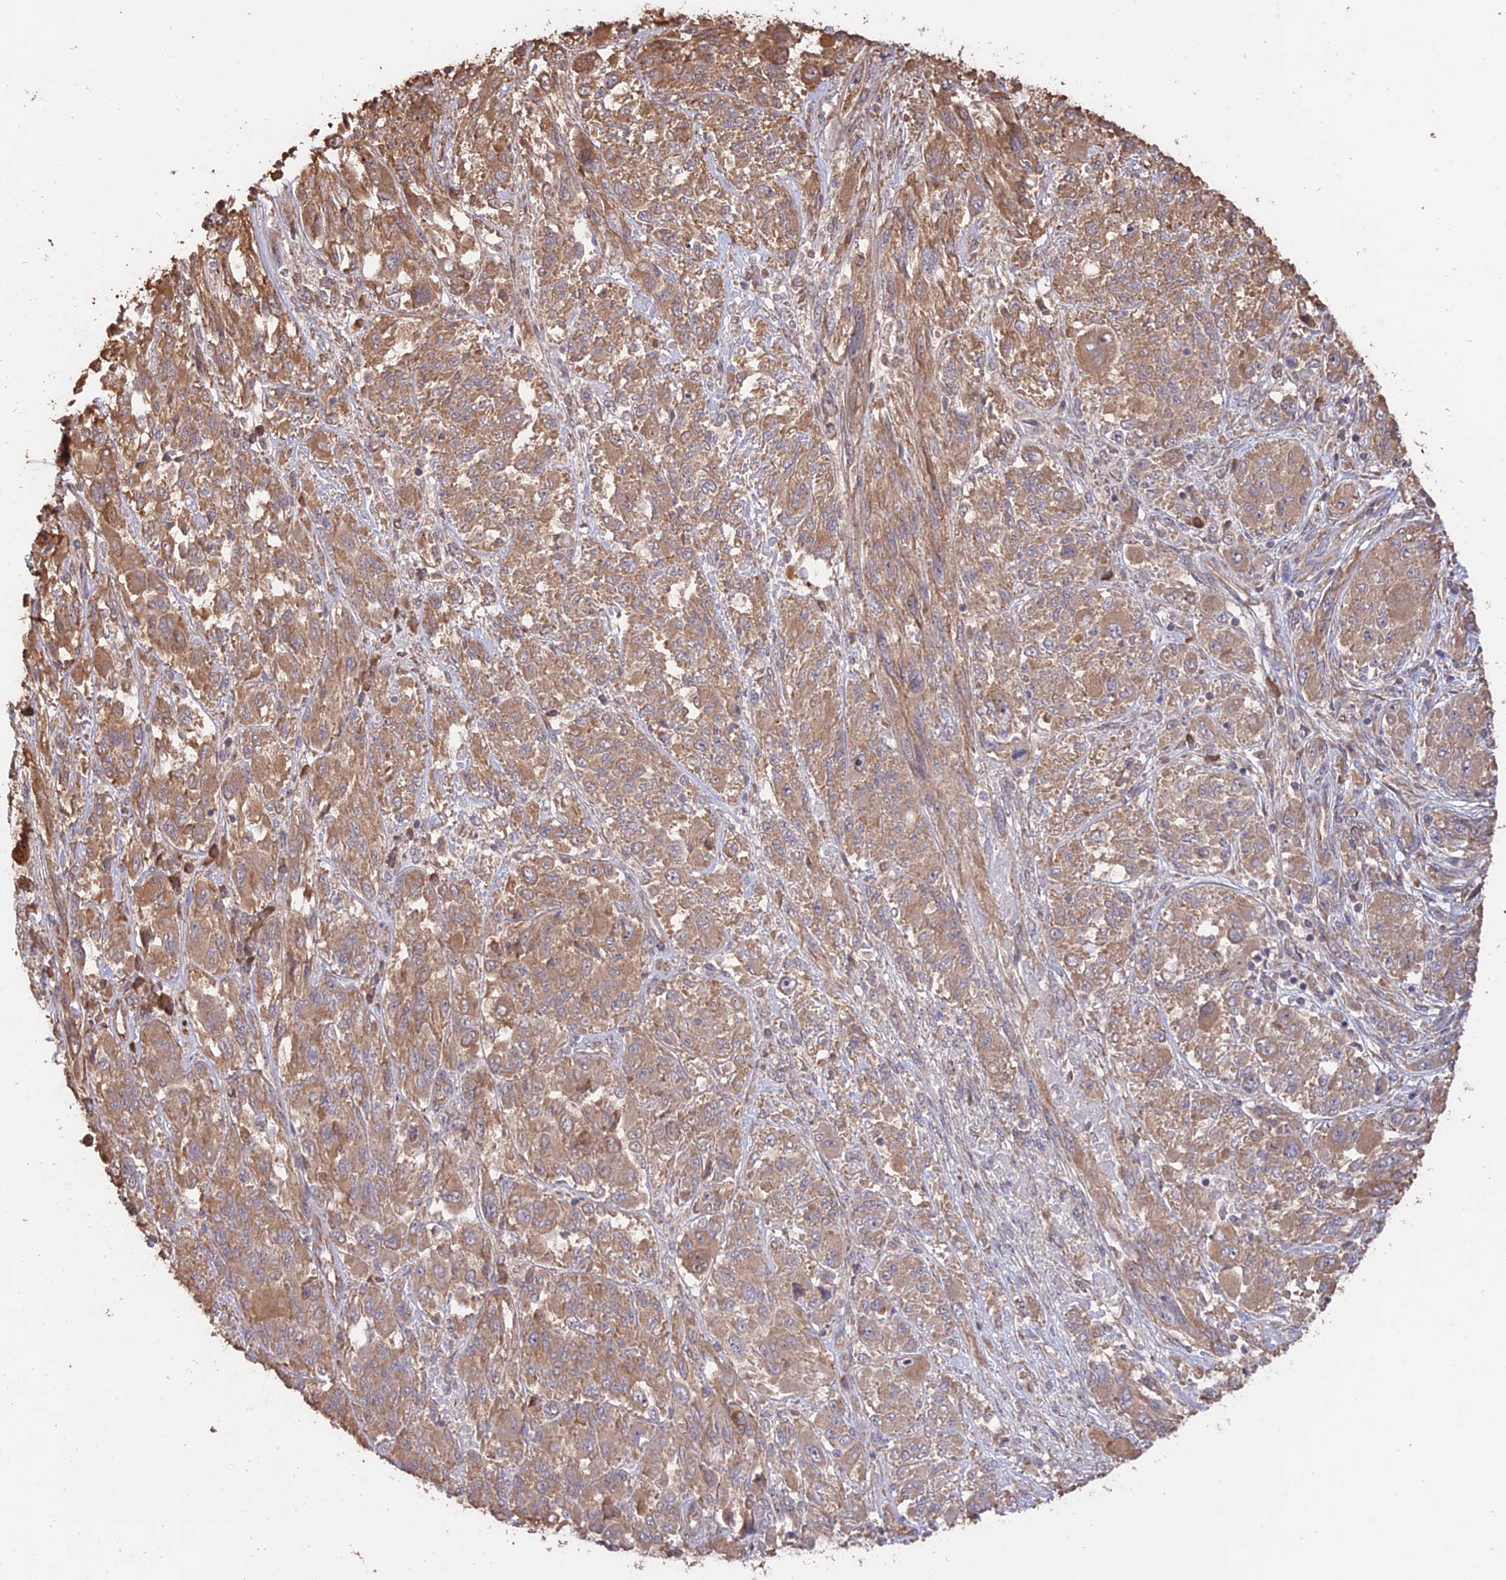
{"staining": {"intensity": "moderate", "quantity": "25%-75%", "location": "cytoplasmic/membranous"}, "tissue": "melanoma", "cell_type": "Tumor cells", "image_type": "cancer", "snomed": [{"axis": "morphology", "description": "Malignant melanoma, NOS"}, {"axis": "topography", "description": "Skin"}], "caption": "Immunohistochemical staining of human malignant melanoma exhibits medium levels of moderate cytoplasmic/membranous staining in approximately 25%-75% of tumor cells.", "gene": "LAYN", "patient": {"sex": "female", "age": 91}}